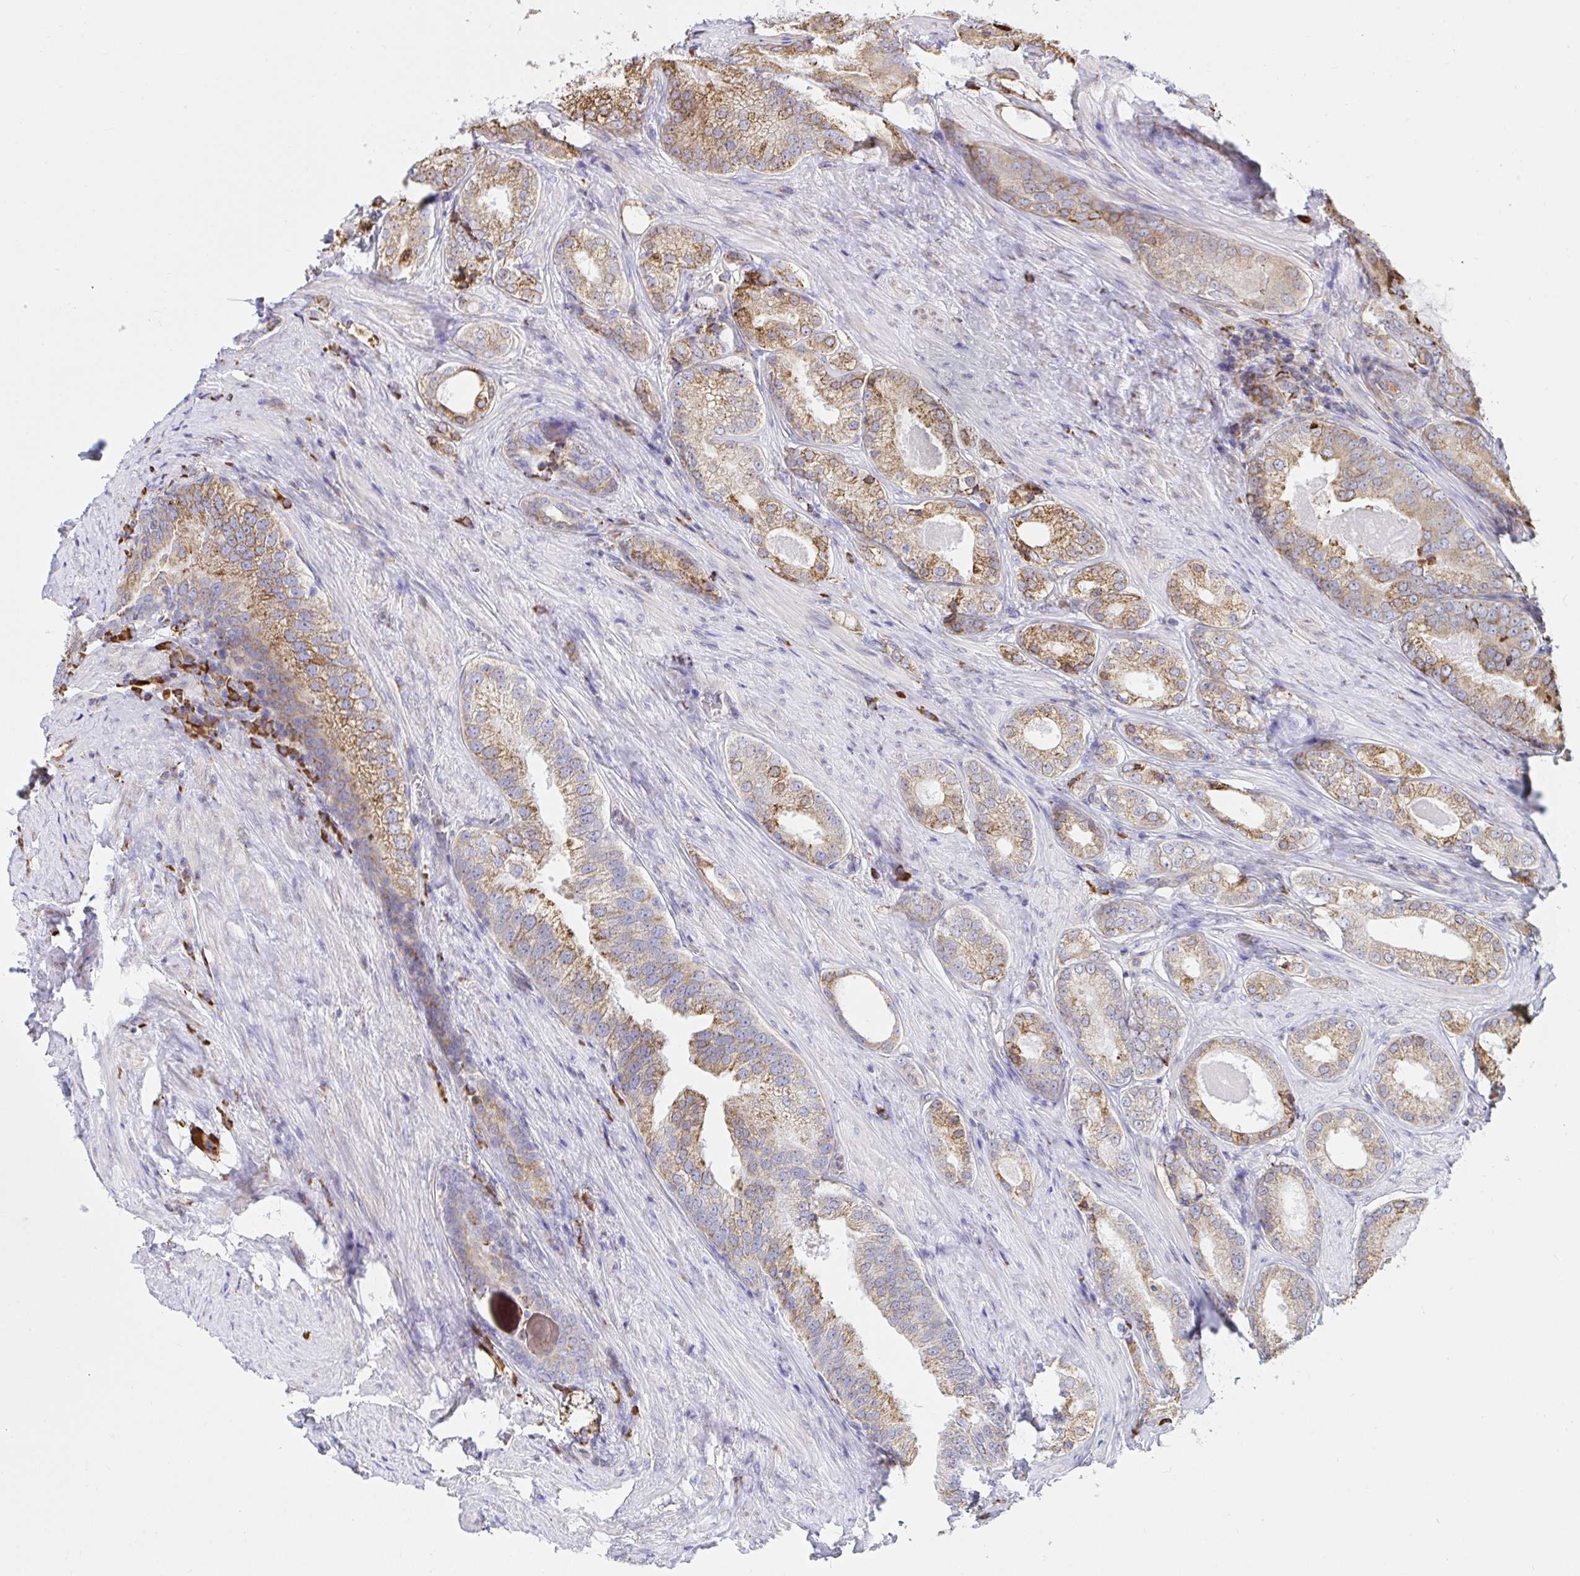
{"staining": {"intensity": "moderate", "quantity": "25%-75%", "location": "cytoplasmic/membranous"}, "tissue": "prostate cancer", "cell_type": "Tumor cells", "image_type": "cancer", "snomed": [{"axis": "morphology", "description": "Adenocarcinoma, NOS"}, {"axis": "morphology", "description": "Adenocarcinoma, Low grade"}, {"axis": "topography", "description": "Prostate"}], "caption": "A brown stain highlights moderate cytoplasmic/membranous expression of a protein in human adenocarcinoma (prostate) tumor cells.", "gene": "CLGN", "patient": {"sex": "male", "age": 68}}